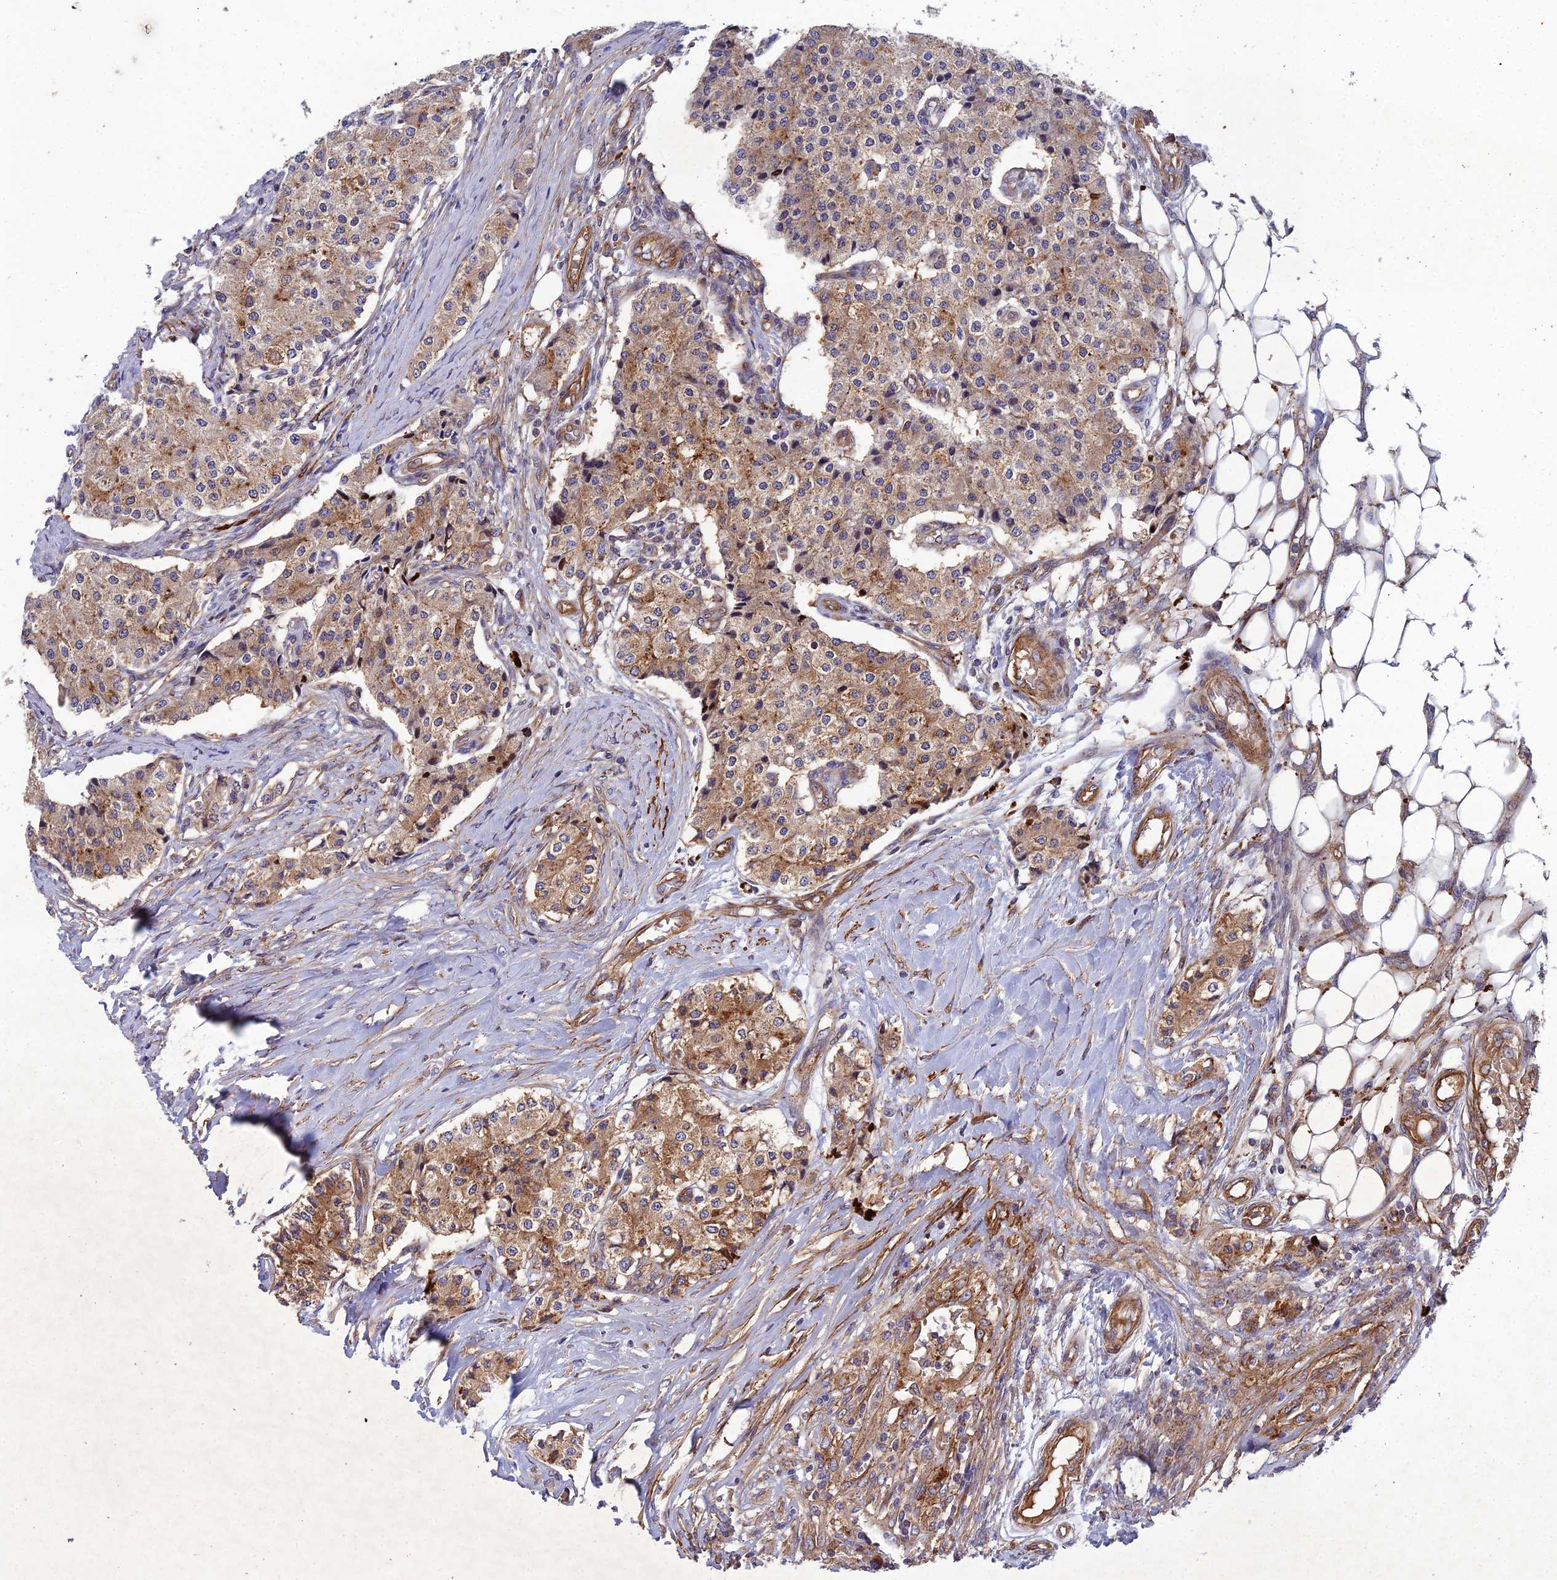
{"staining": {"intensity": "moderate", "quantity": "25%-75%", "location": "cytoplasmic/membranous"}, "tissue": "carcinoid", "cell_type": "Tumor cells", "image_type": "cancer", "snomed": [{"axis": "morphology", "description": "Carcinoid, malignant, NOS"}, {"axis": "topography", "description": "Colon"}], "caption": "The image reveals staining of carcinoid, revealing moderate cytoplasmic/membranous protein positivity (brown color) within tumor cells.", "gene": "RALGAPA2", "patient": {"sex": "female", "age": 52}}